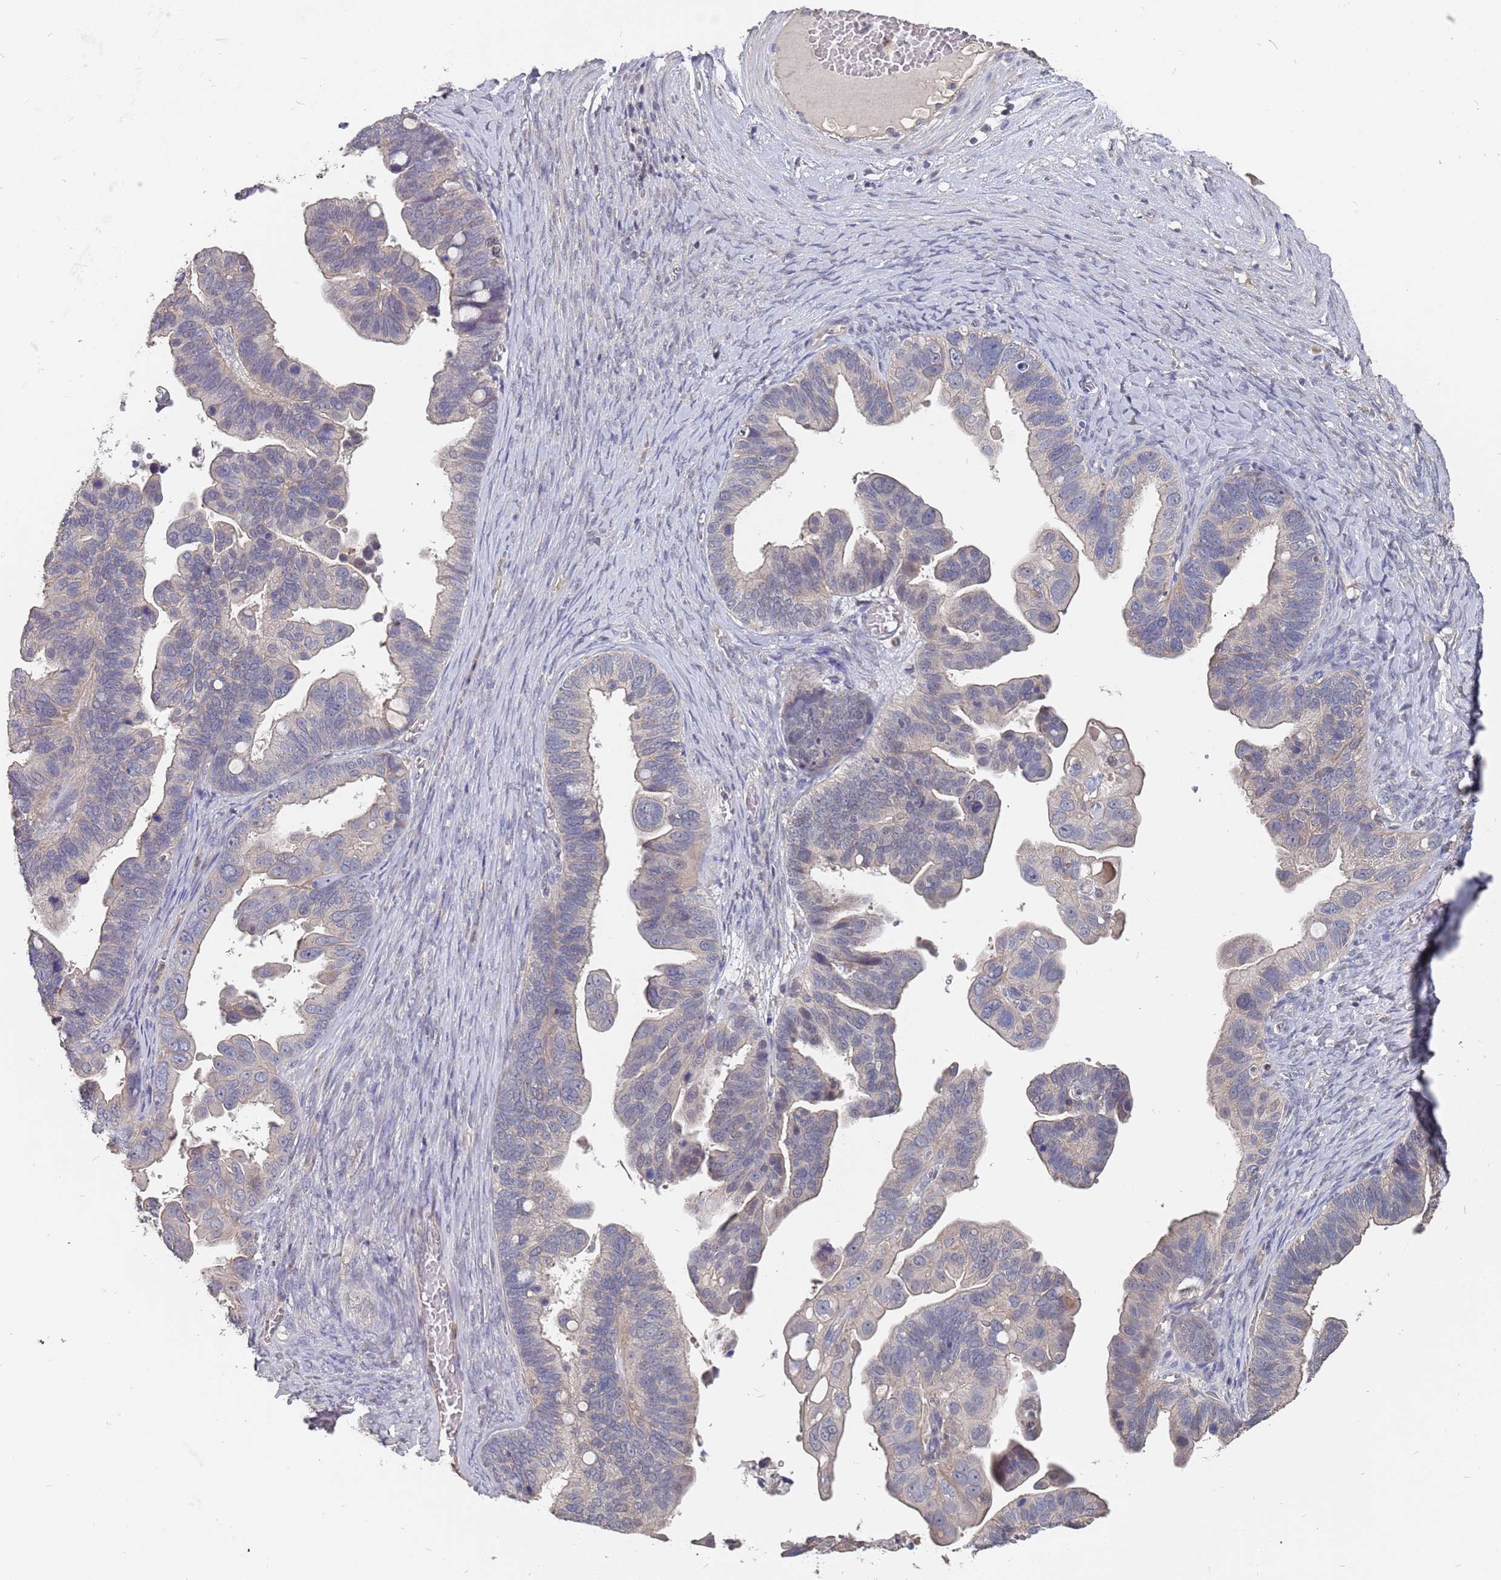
{"staining": {"intensity": "negative", "quantity": "none", "location": "none"}, "tissue": "ovarian cancer", "cell_type": "Tumor cells", "image_type": "cancer", "snomed": [{"axis": "morphology", "description": "Cystadenocarcinoma, serous, NOS"}, {"axis": "topography", "description": "Ovary"}], "caption": "High power microscopy image of an immunohistochemistry (IHC) micrograph of serous cystadenocarcinoma (ovarian), revealing no significant positivity in tumor cells.", "gene": "TCEANC2", "patient": {"sex": "female", "age": 56}}